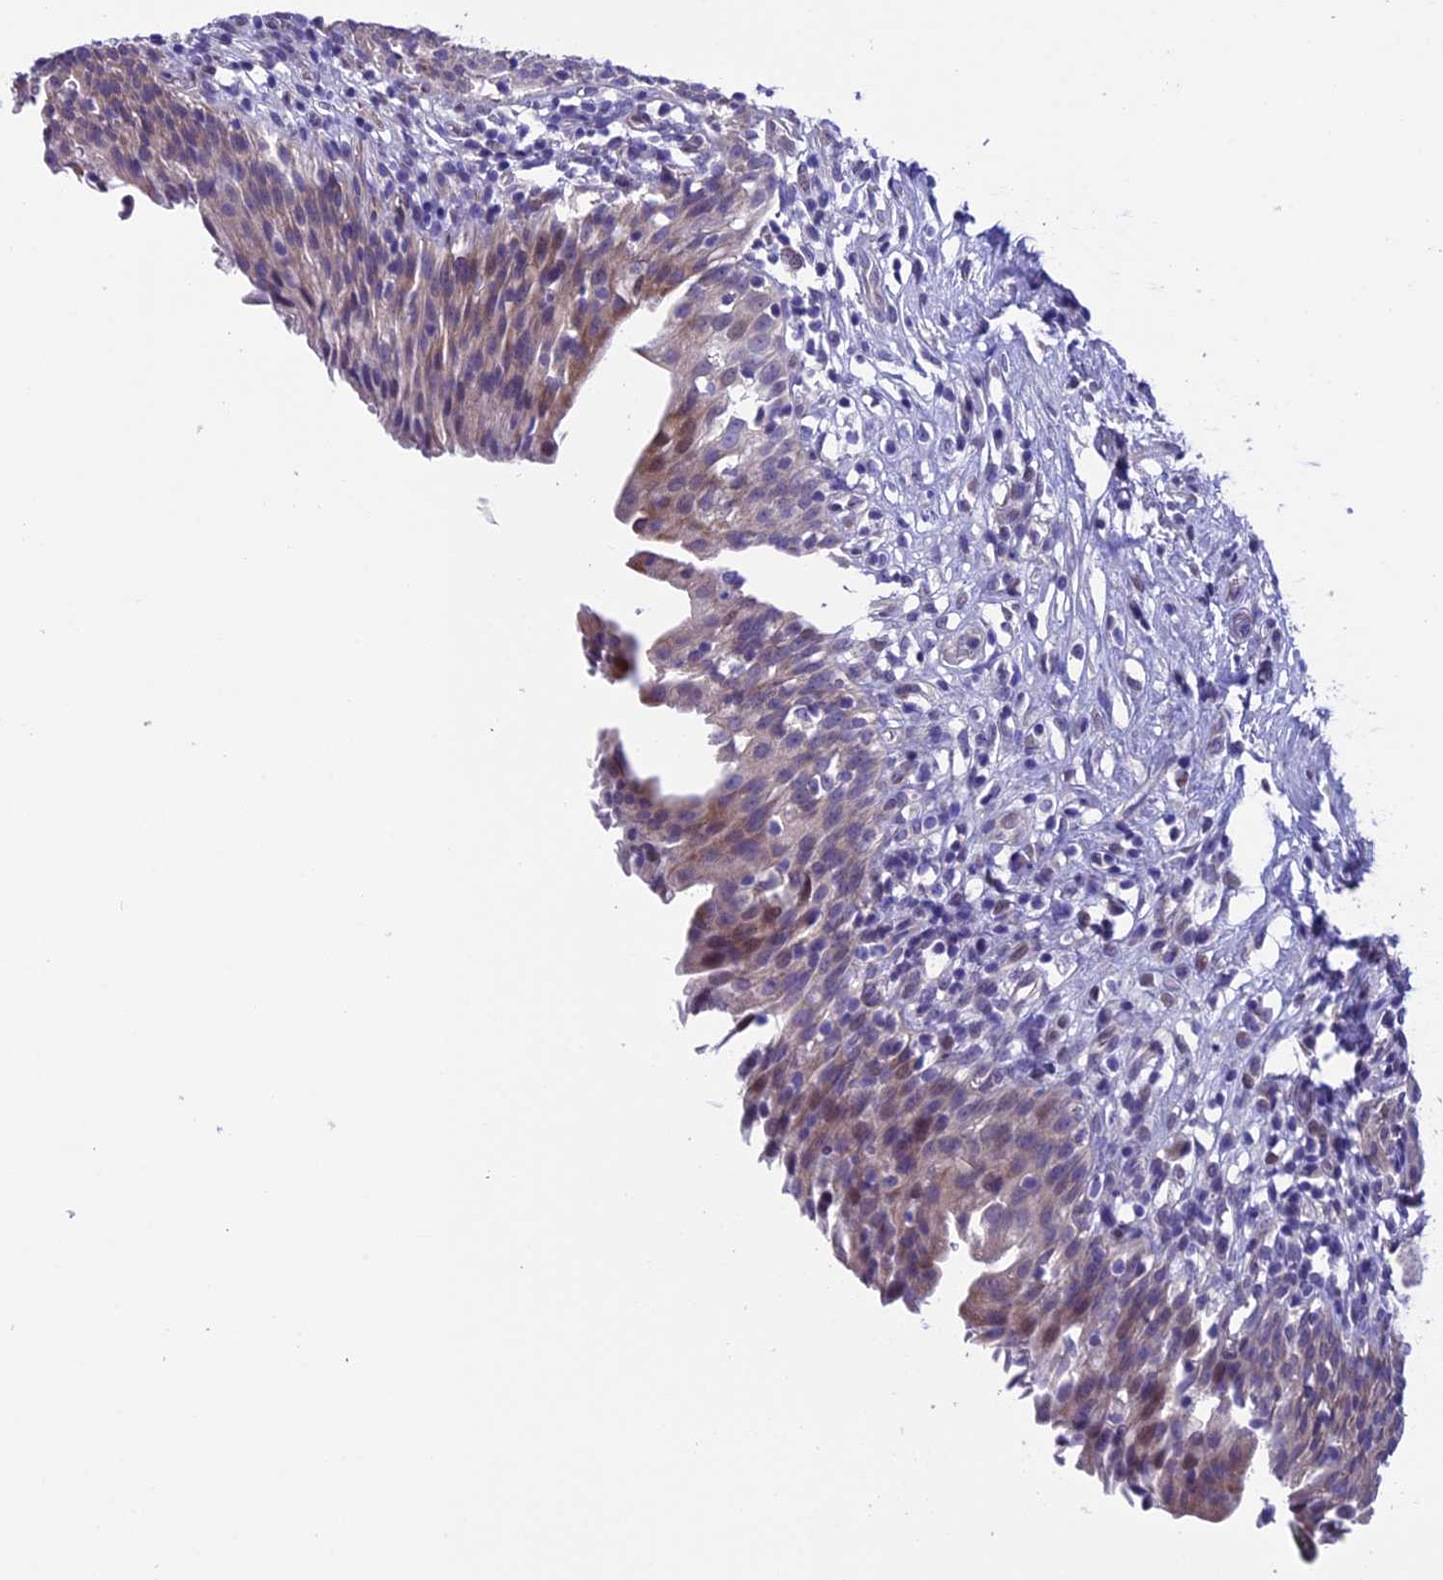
{"staining": {"intensity": "weak", "quantity": "25%-75%", "location": "cytoplasmic/membranous"}, "tissue": "urinary bladder", "cell_type": "Urothelial cells", "image_type": "normal", "snomed": [{"axis": "morphology", "description": "Normal tissue, NOS"}, {"axis": "morphology", "description": "Inflammation, NOS"}, {"axis": "topography", "description": "Urinary bladder"}], "caption": "Urinary bladder stained with a brown dye shows weak cytoplasmic/membranous positive expression in approximately 25%-75% of urothelial cells.", "gene": "TMEM171", "patient": {"sex": "male", "age": 63}}